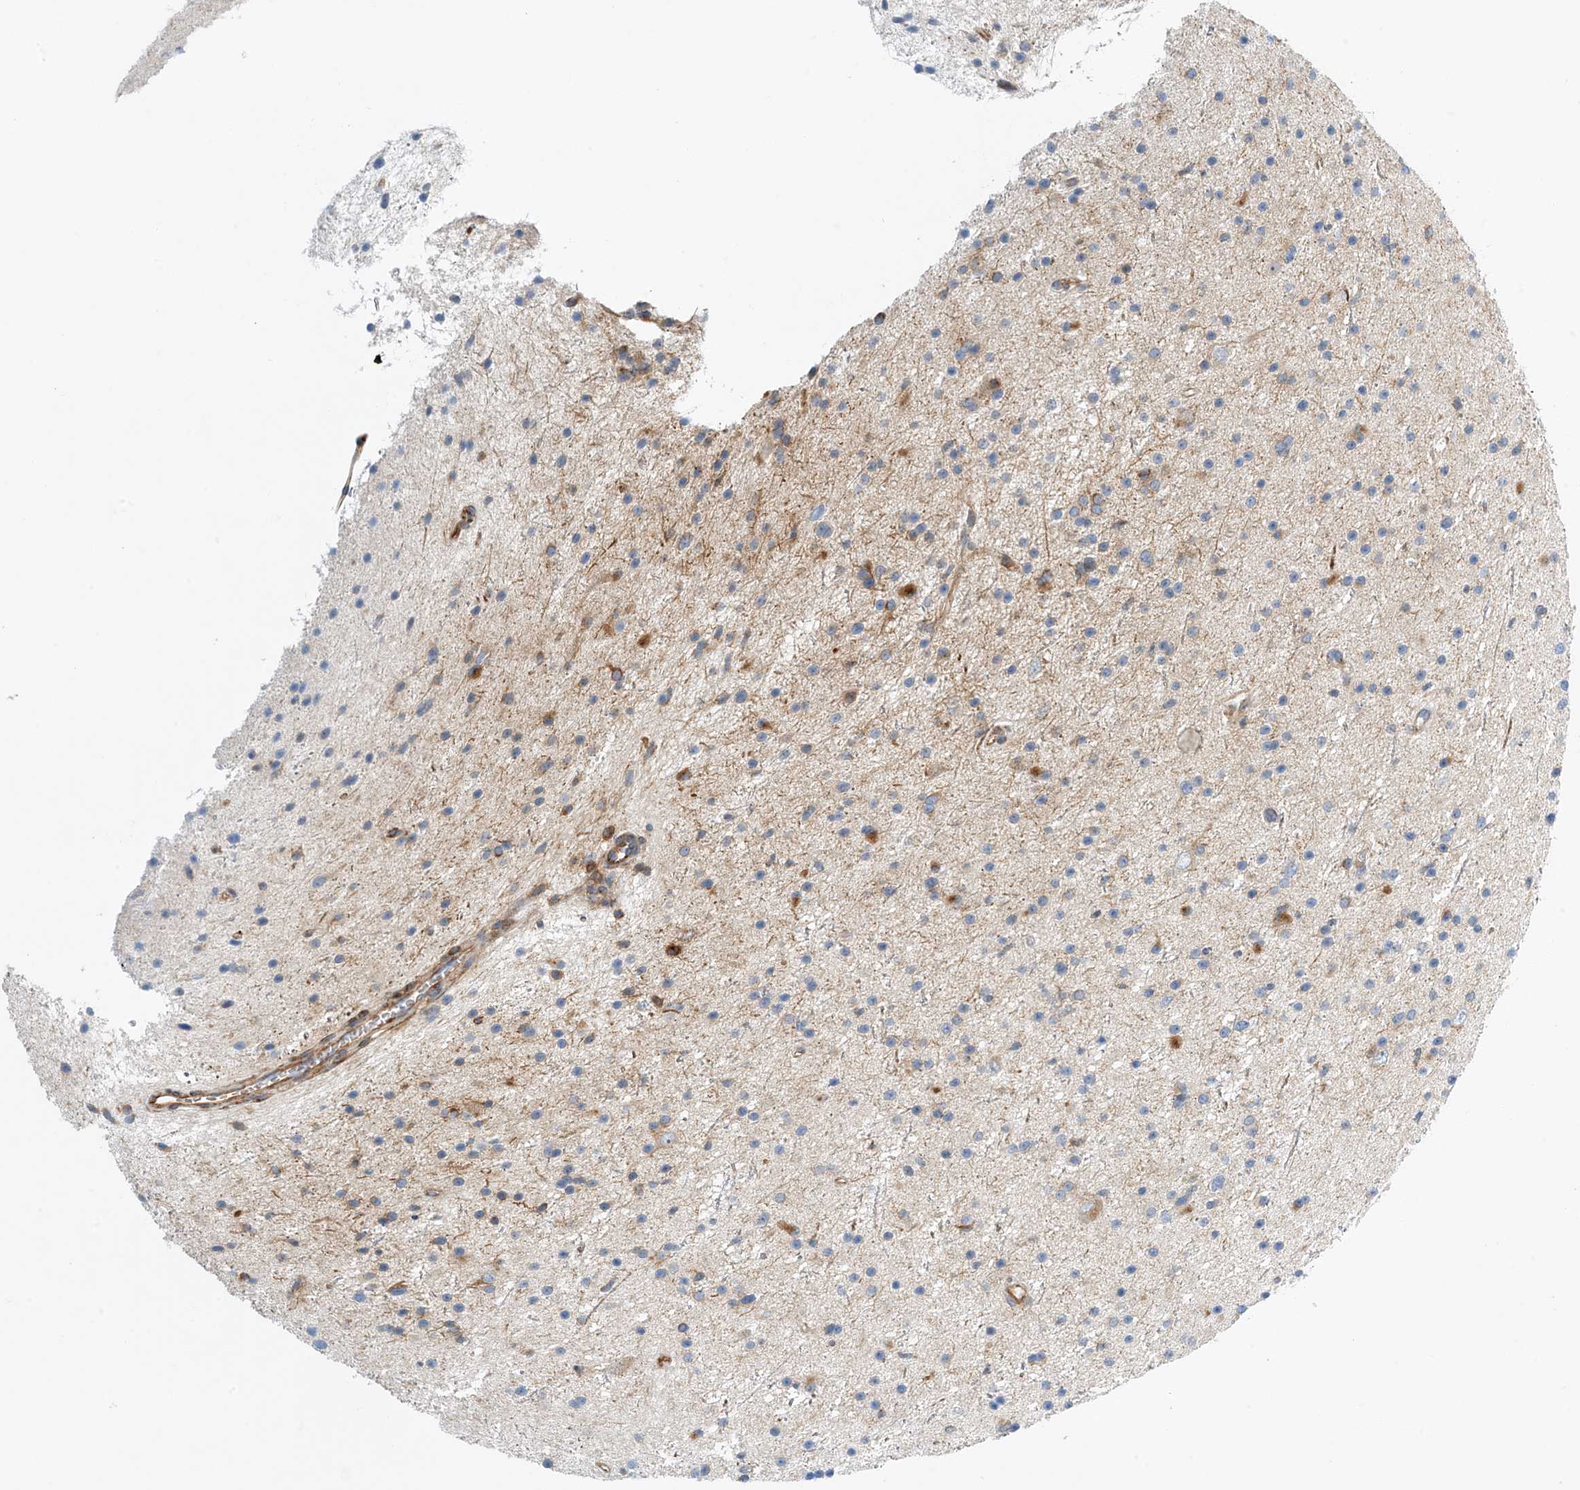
{"staining": {"intensity": "weak", "quantity": "<25%", "location": "cytoplasmic/membranous"}, "tissue": "glioma", "cell_type": "Tumor cells", "image_type": "cancer", "snomed": [{"axis": "morphology", "description": "Glioma, malignant, Low grade"}, {"axis": "topography", "description": "Cerebral cortex"}], "caption": "A micrograph of human glioma is negative for staining in tumor cells.", "gene": "PCDHA2", "patient": {"sex": "female", "age": 39}}